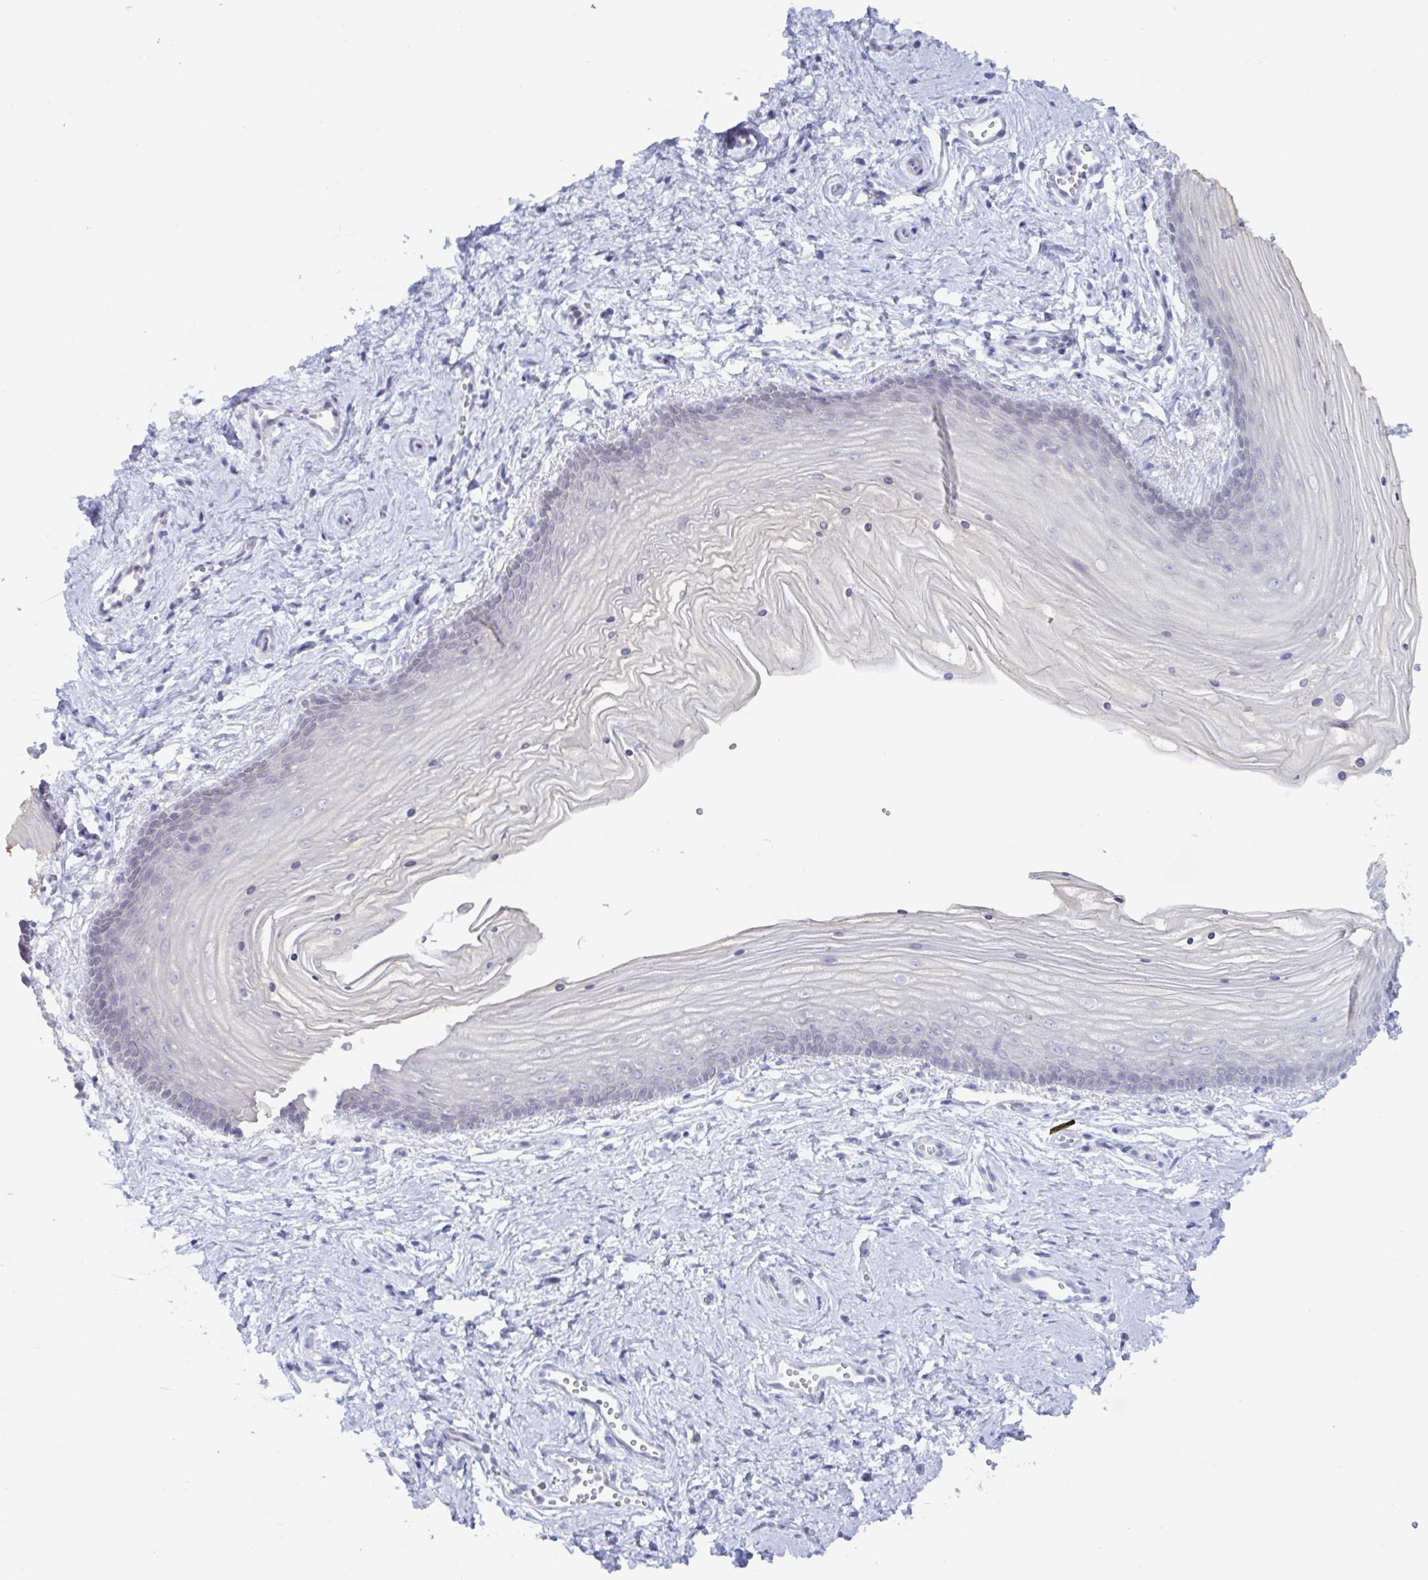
{"staining": {"intensity": "negative", "quantity": "none", "location": "none"}, "tissue": "vagina", "cell_type": "Squamous epithelial cells", "image_type": "normal", "snomed": [{"axis": "morphology", "description": "Normal tissue, NOS"}, {"axis": "topography", "description": "Vagina"}], "caption": "Squamous epithelial cells are negative for protein expression in unremarkable human vagina. (DAB immunohistochemistry, high magnification).", "gene": "CDX4", "patient": {"sex": "female", "age": 38}}